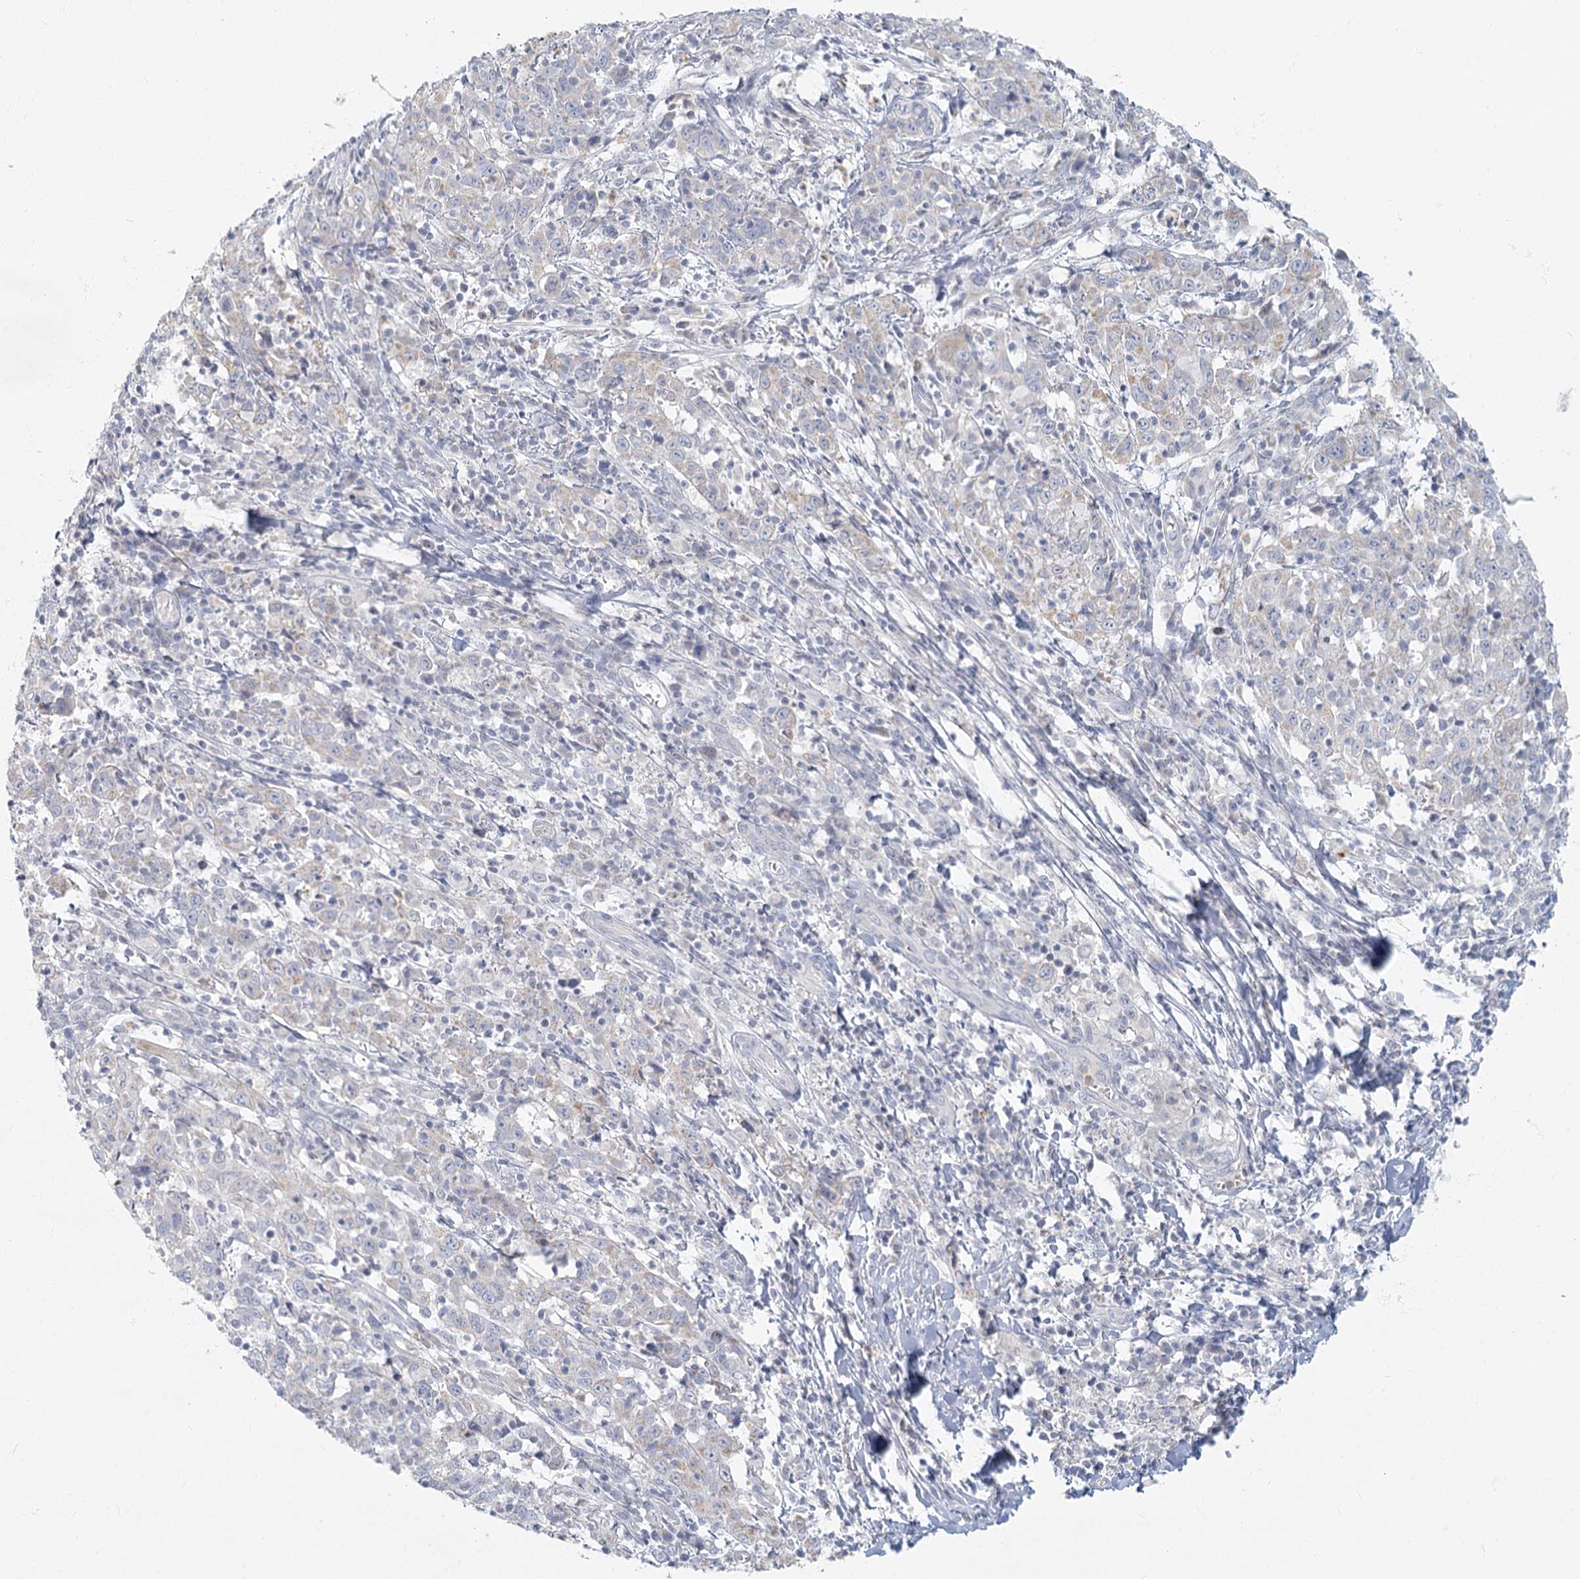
{"staining": {"intensity": "negative", "quantity": "none", "location": "none"}, "tissue": "cervical cancer", "cell_type": "Tumor cells", "image_type": "cancer", "snomed": [{"axis": "morphology", "description": "Squamous cell carcinoma, NOS"}, {"axis": "topography", "description": "Cervix"}], "caption": "The immunohistochemistry micrograph has no significant staining in tumor cells of cervical squamous cell carcinoma tissue.", "gene": "FAM110C", "patient": {"sex": "female", "age": 46}}